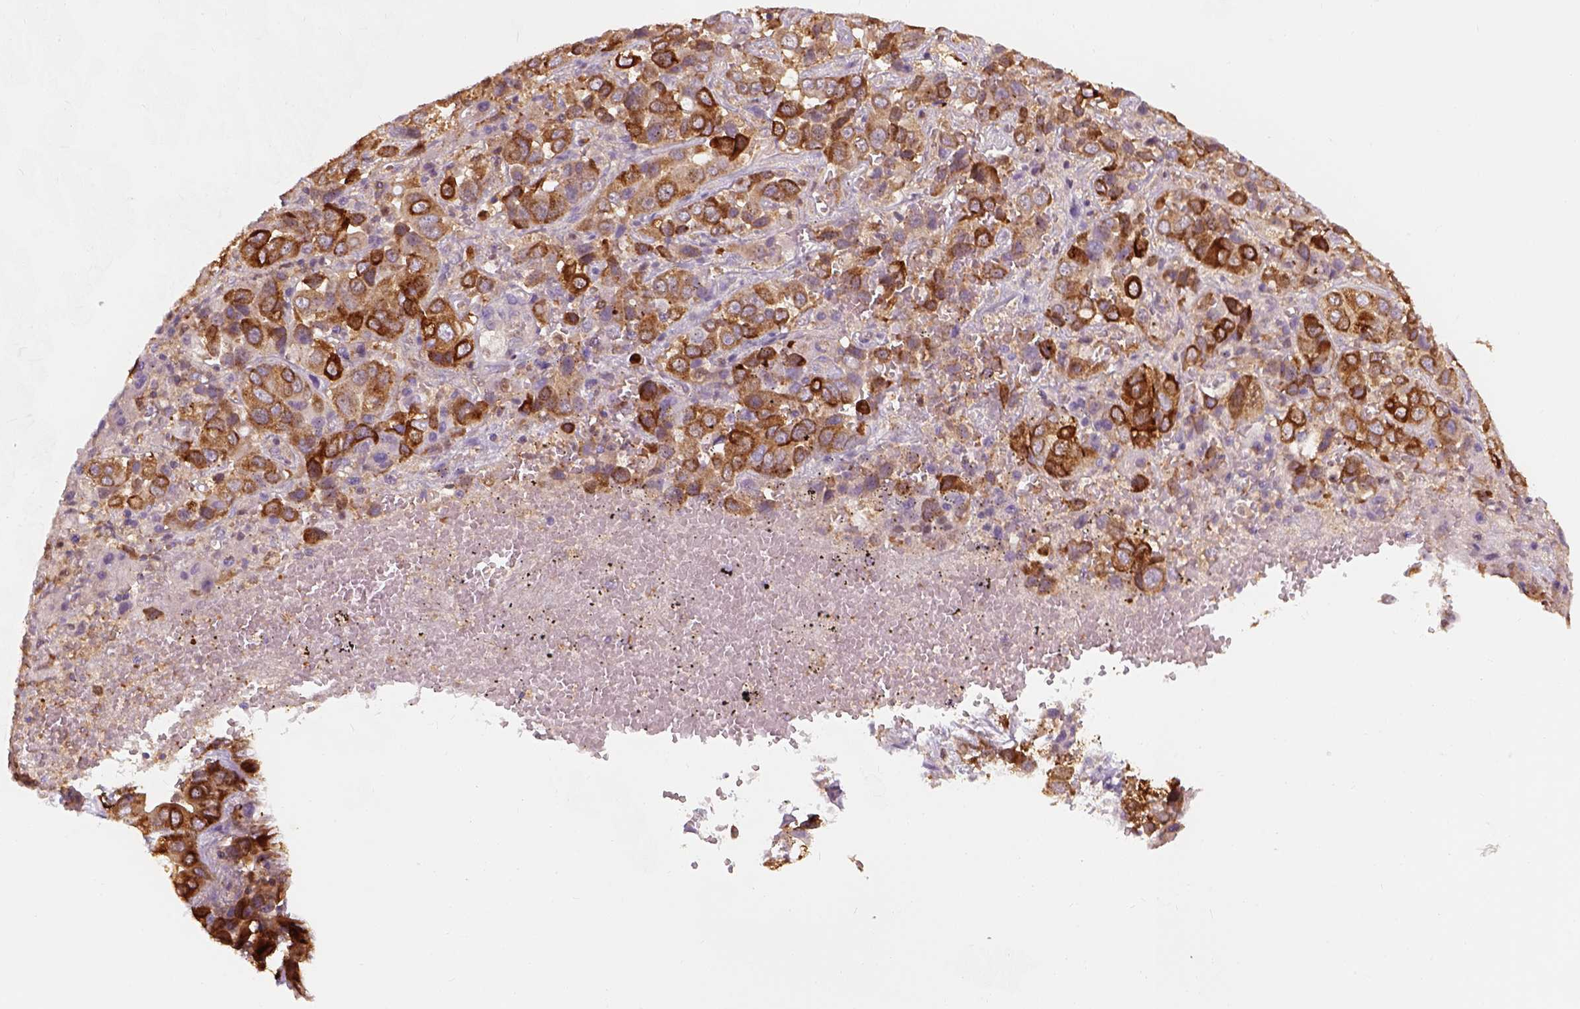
{"staining": {"intensity": "strong", "quantity": ">75%", "location": "cytoplasmic/membranous"}, "tissue": "liver cancer", "cell_type": "Tumor cells", "image_type": "cancer", "snomed": [{"axis": "morphology", "description": "Cholangiocarcinoma"}, {"axis": "topography", "description": "Liver"}], "caption": "Cholangiocarcinoma (liver) was stained to show a protein in brown. There is high levels of strong cytoplasmic/membranous expression in about >75% of tumor cells.", "gene": "SQSTM1", "patient": {"sex": "female", "age": 52}}